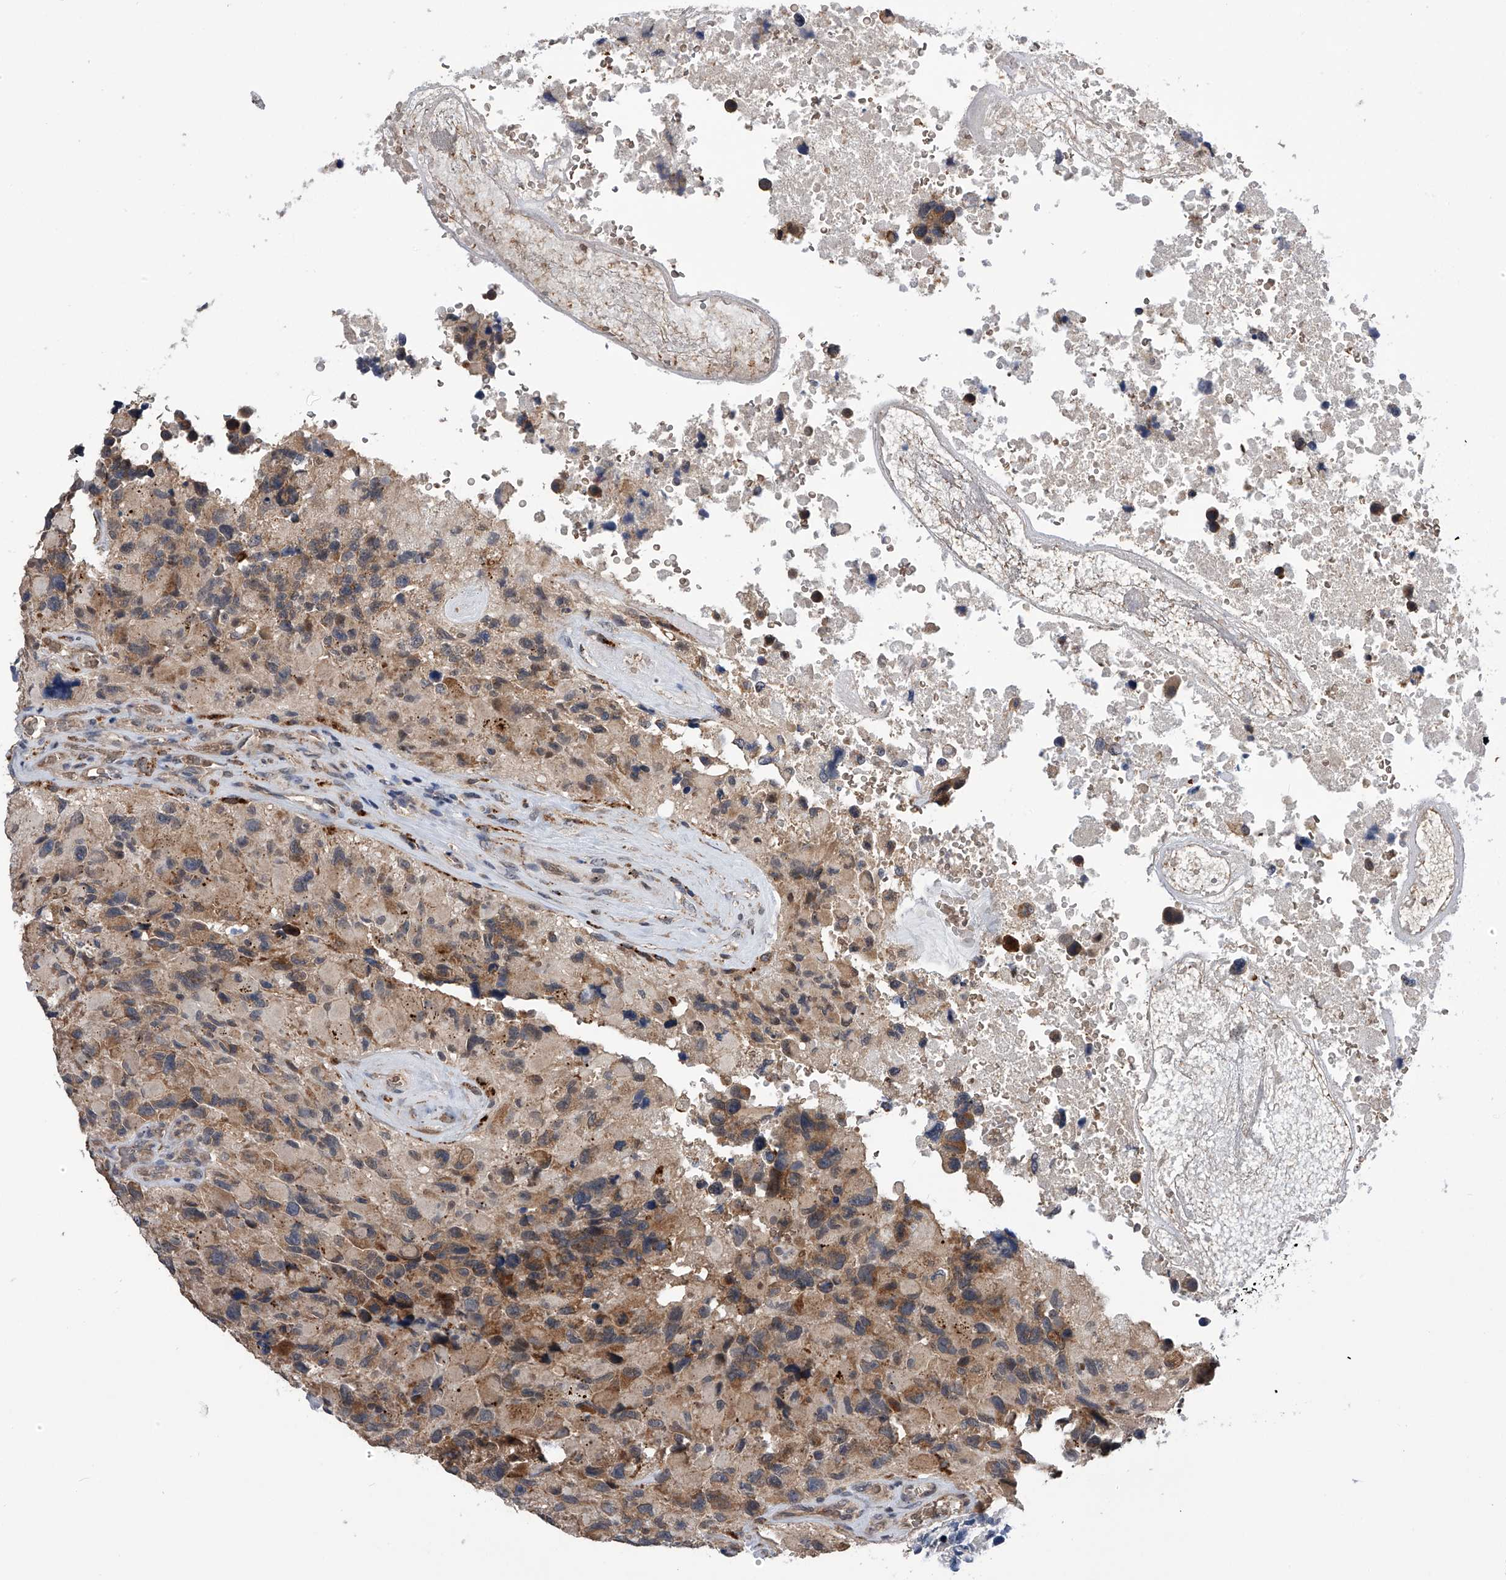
{"staining": {"intensity": "weak", "quantity": "25%-75%", "location": "cytoplasmic/membranous"}, "tissue": "glioma", "cell_type": "Tumor cells", "image_type": "cancer", "snomed": [{"axis": "morphology", "description": "Glioma, malignant, High grade"}, {"axis": "topography", "description": "Brain"}], "caption": "A histopathology image of human glioma stained for a protein displays weak cytoplasmic/membranous brown staining in tumor cells. The protein is stained brown, and the nuclei are stained in blue (DAB IHC with brightfield microscopy, high magnification).", "gene": "SPOCK1", "patient": {"sex": "male", "age": 69}}